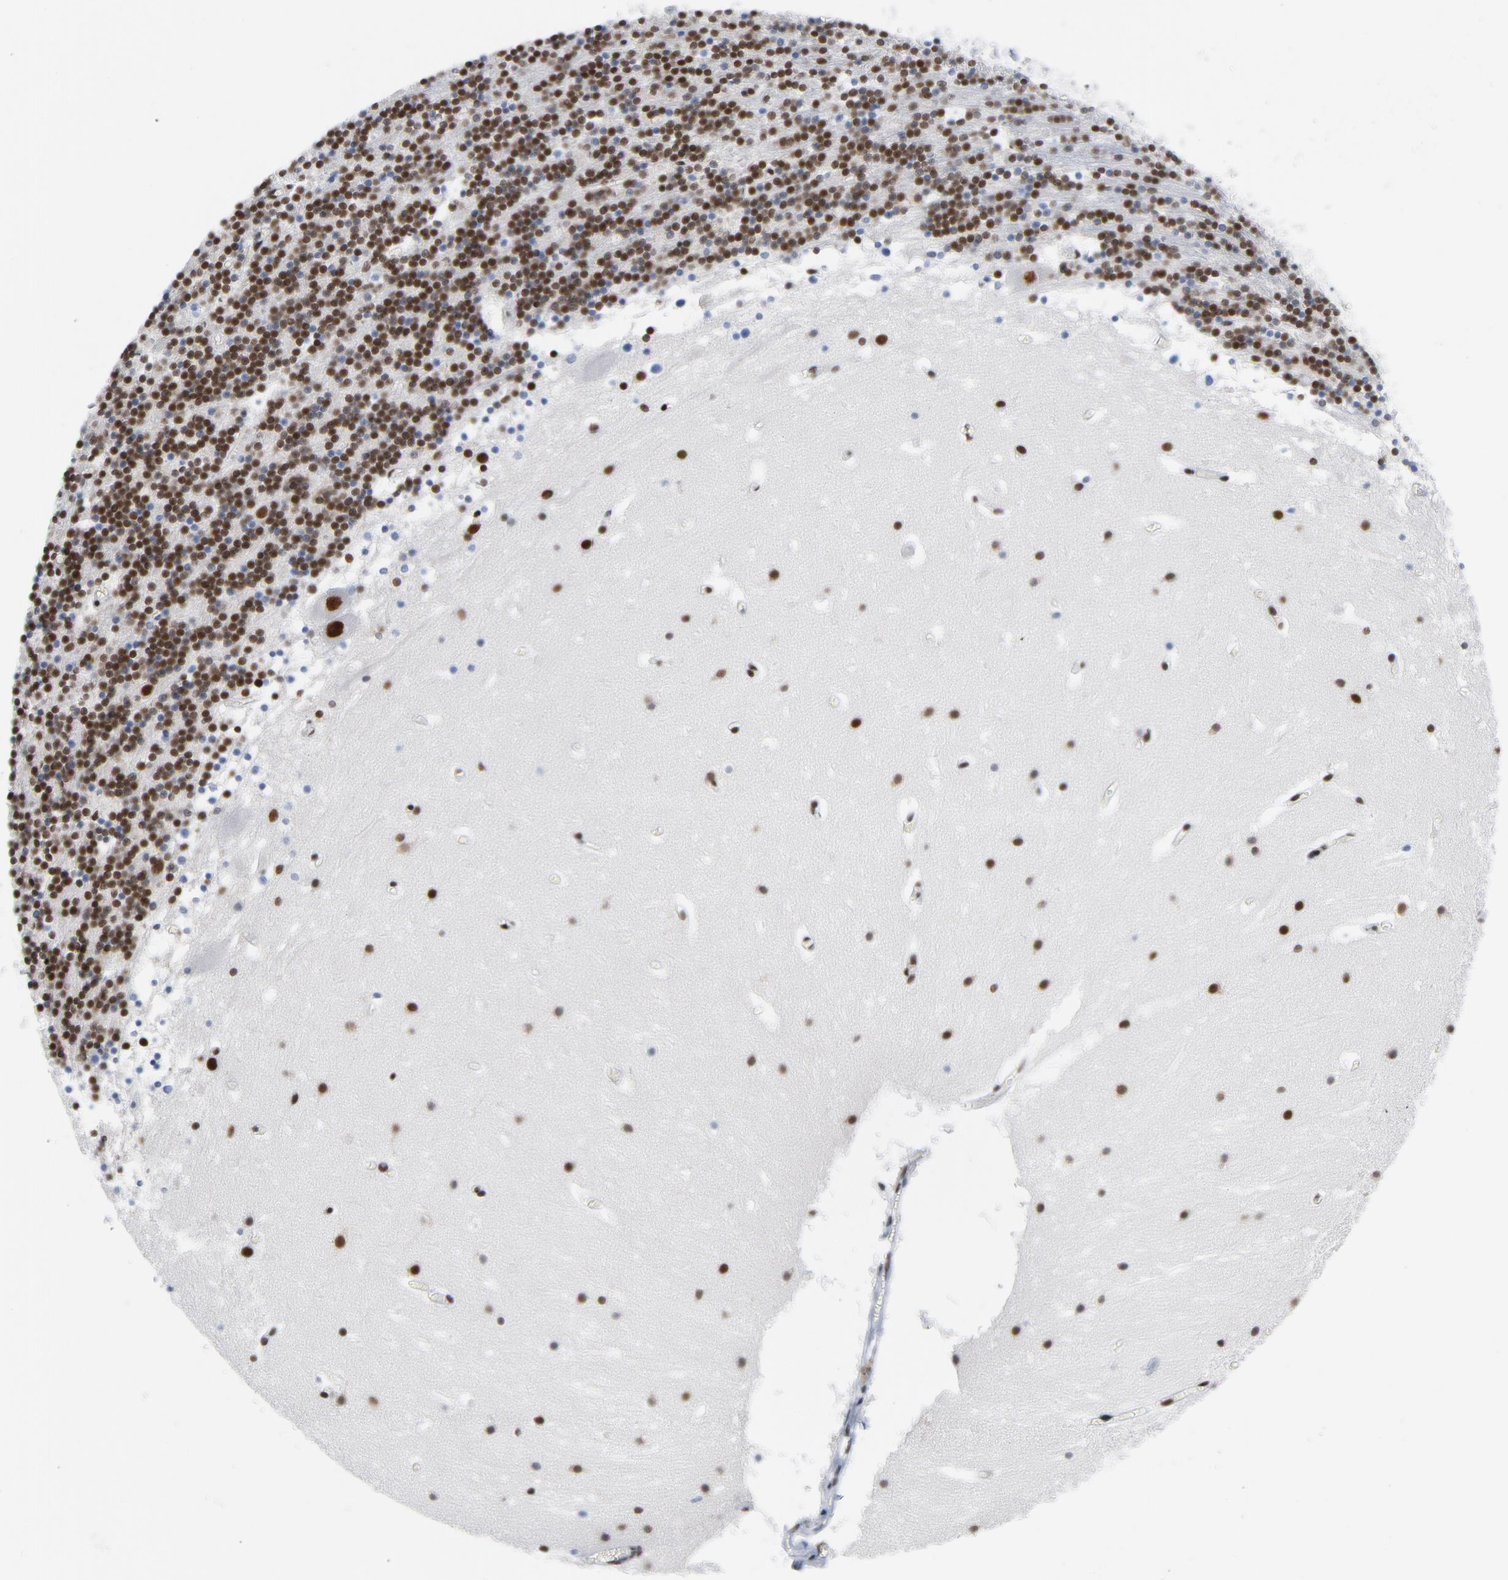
{"staining": {"intensity": "strong", "quantity": "25%-75%", "location": "nuclear"}, "tissue": "cerebellum", "cell_type": "Cells in granular layer", "image_type": "normal", "snomed": [{"axis": "morphology", "description": "Normal tissue, NOS"}, {"axis": "topography", "description": "Cerebellum"}], "caption": "Strong nuclear positivity for a protein is present in about 25%-75% of cells in granular layer of benign cerebellum using immunohistochemistry (IHC).", "gene": "CSTF2", "patient": {"sex": "male", "age": 45}}